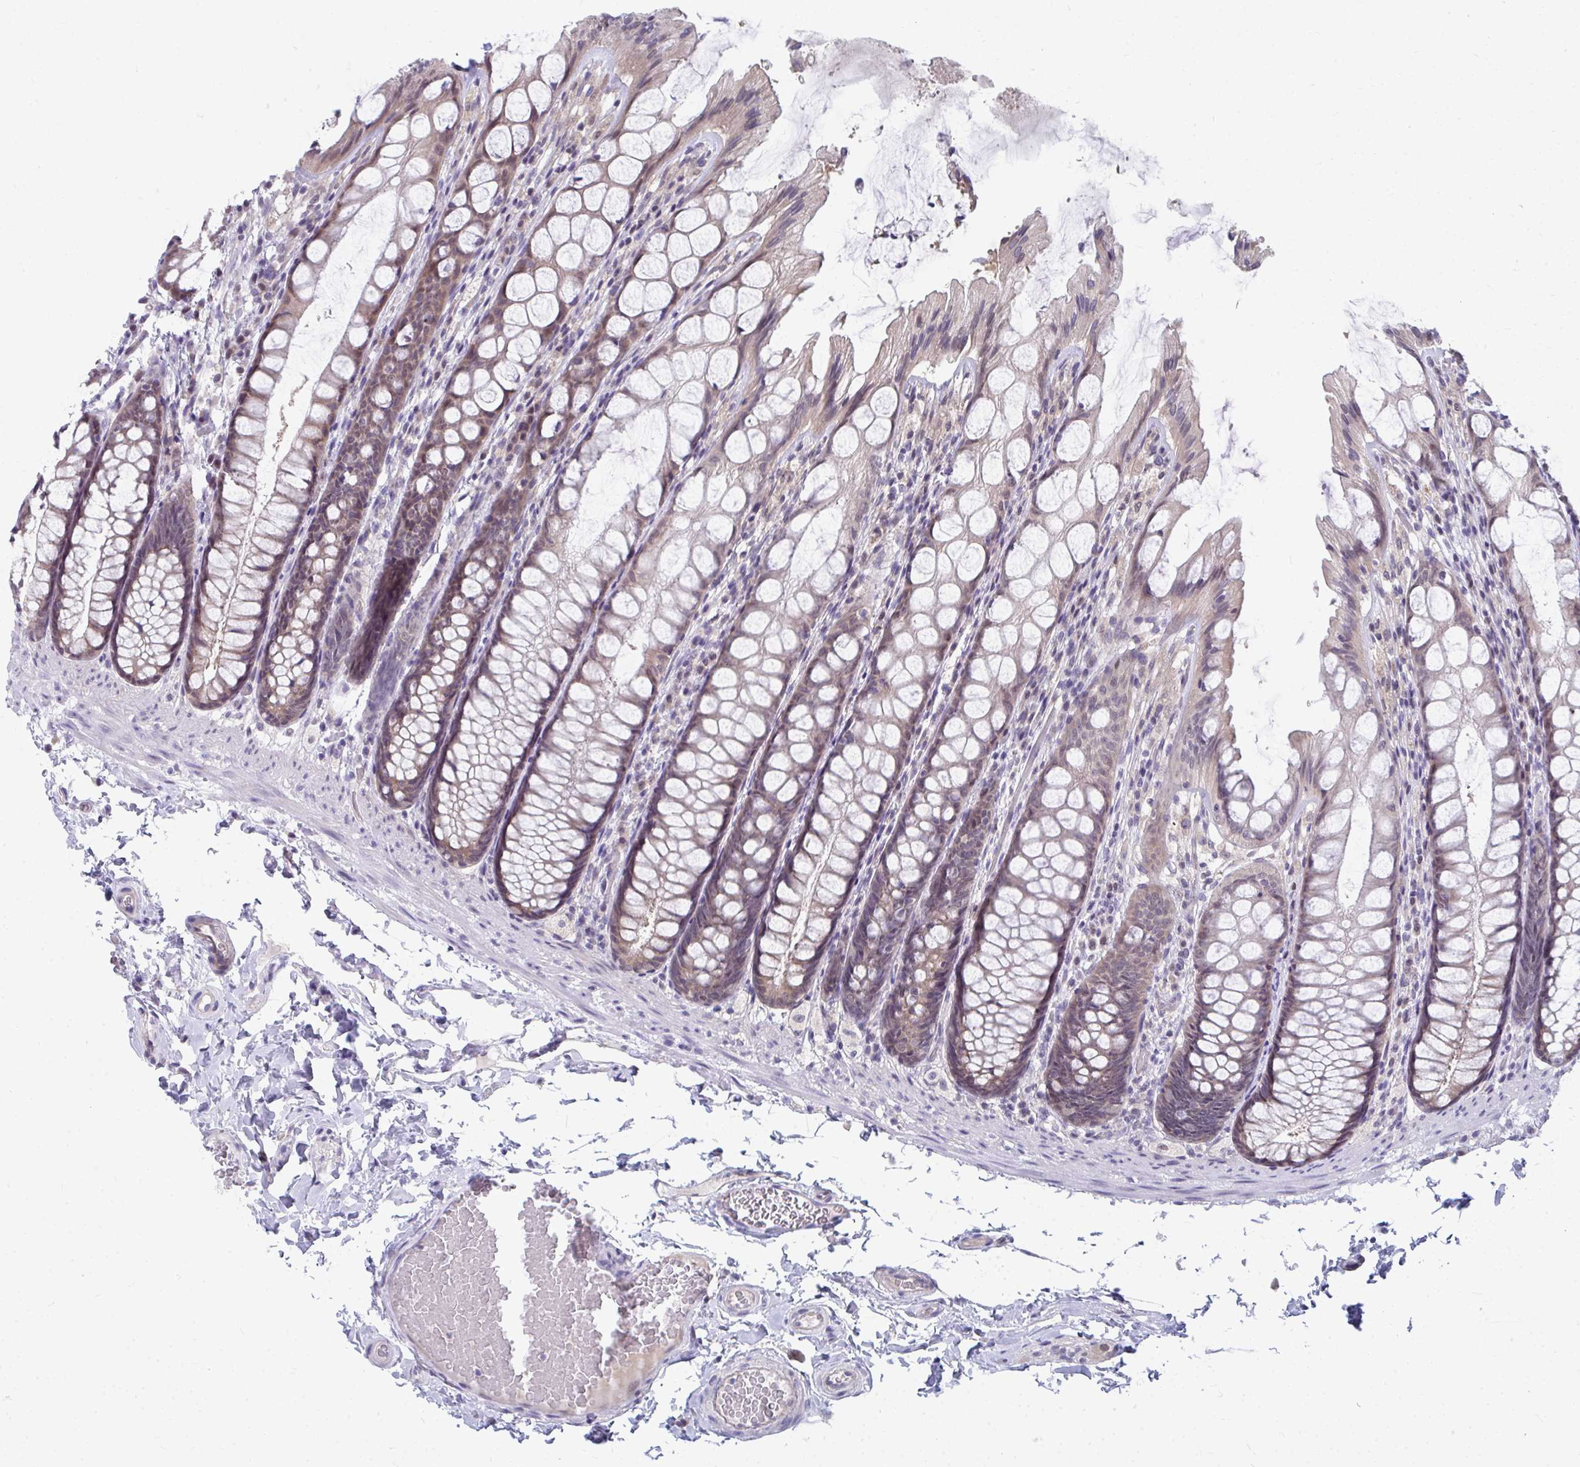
{"staining": {"intensity": "negative", "quantity": "none", "location": "none"}, "tissue": "colon", "cell_type": "Endothelial cells", "image_type": "normal", "snomed": [{"axis": "morphology", "description": "Normal tissue, NOS"}, {"axis": "topography", "description": "Colon"}], "caption": "Immunohistochemical staining of unremarkable human colon demonstrates no significant staining in endothelial cells. (DAB immunohistochemistry with hematoxylin counter stain).", "gene": "MROH8", "patient": {"sex": "male", "age": 47}}